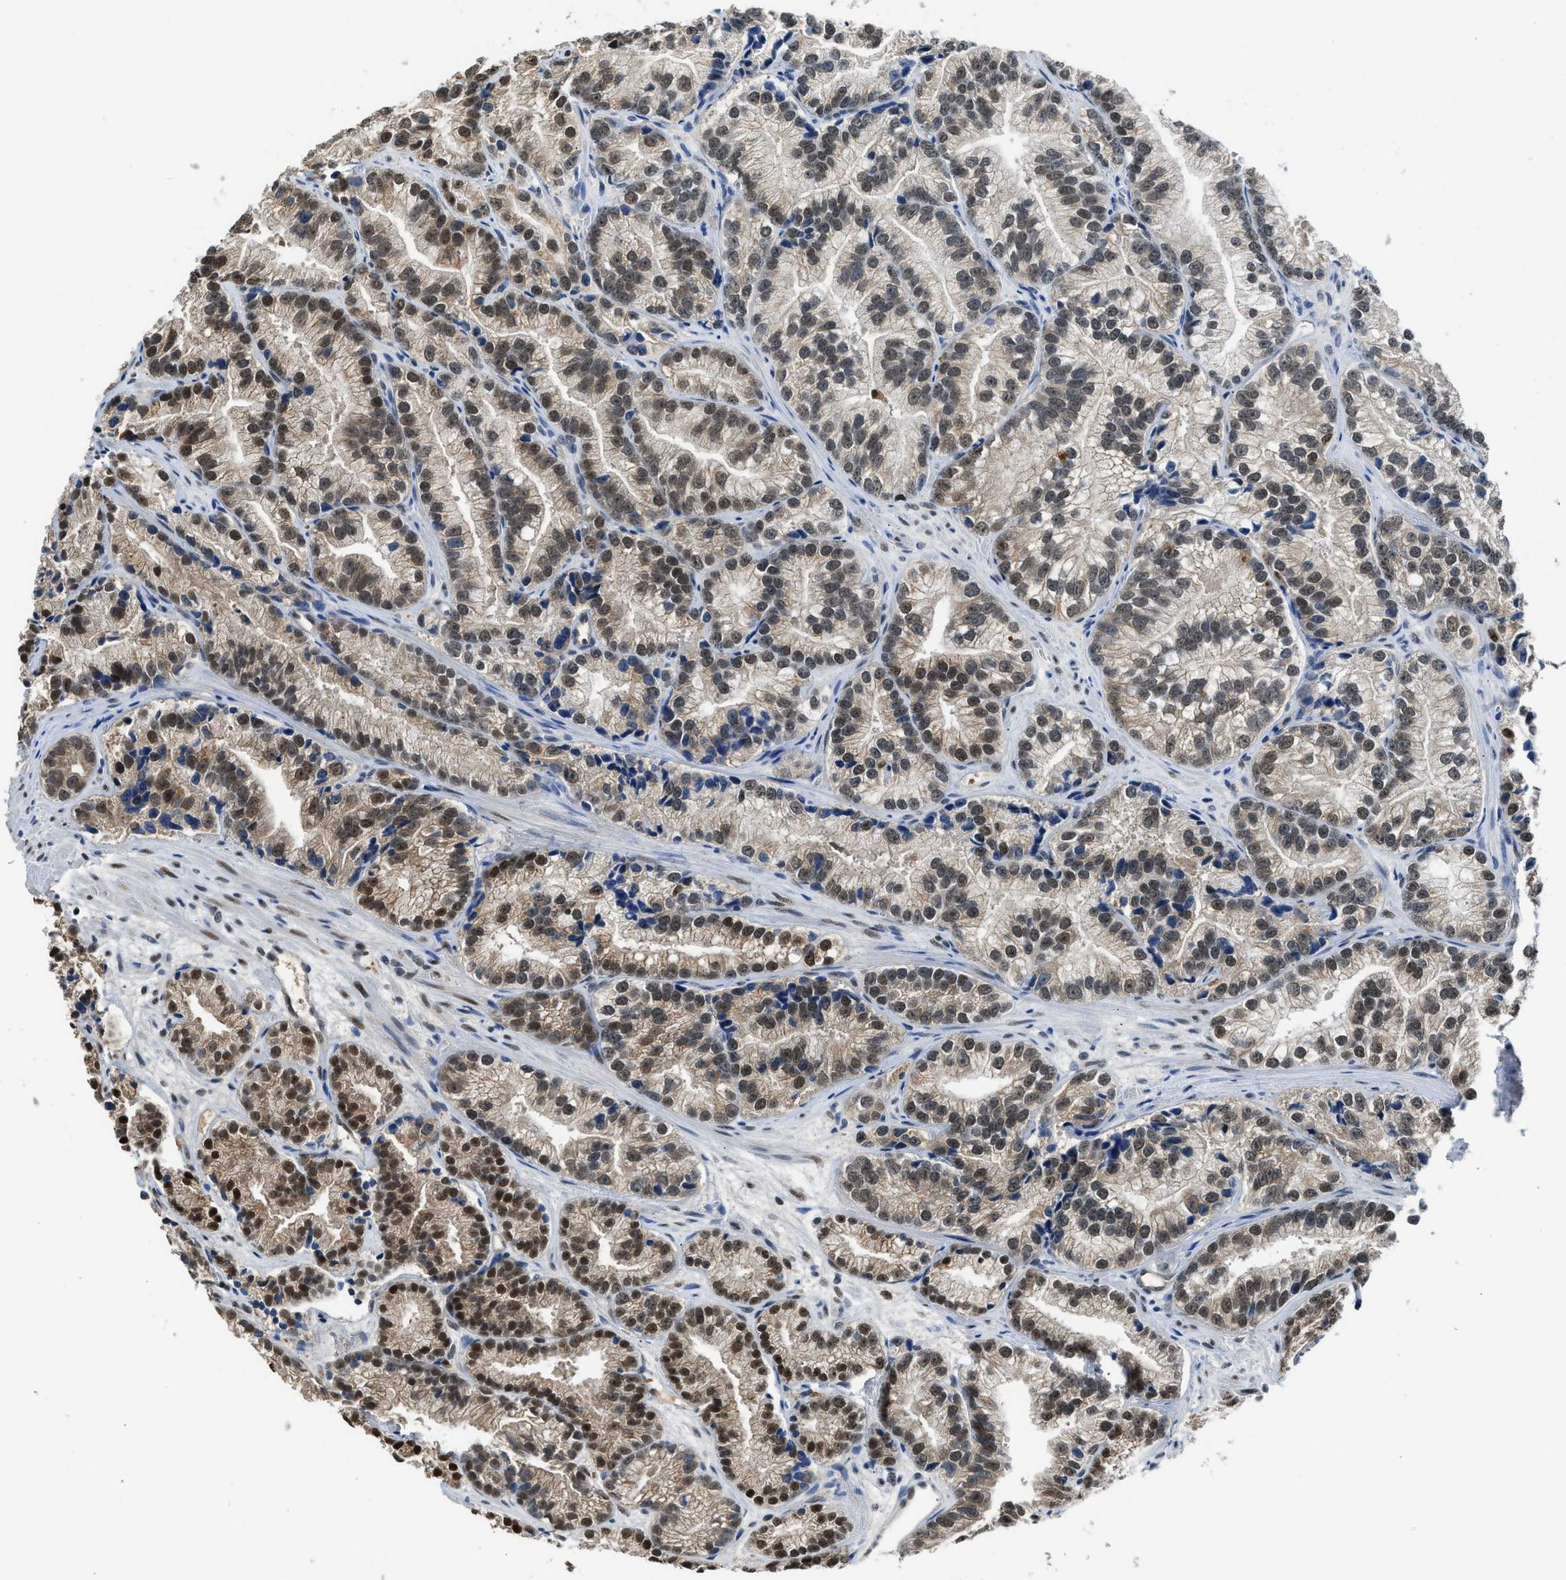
{"staining": {"intensity": "moderate", "quantity": "25%-75%", "location": "cytoplasmic/membranous,nuclear"}, "tissue": "prostate cancer", "cell_type": "Tumor cells", "image_type": "cancer", "snomed": [{"axis": "morphology", "description": "Adenocarcinoma, Low grade"}, {"axis": "topography", "description": "Prostate"}], "caption": "A brown stain highlights moderate cytoplasmic/membranous and nuclear staining of a protein in low-grade adenocarcinoma (prostate) tumor cells.", "gene": "ALX1", "patient": {"sex": "male", "age": 89}}